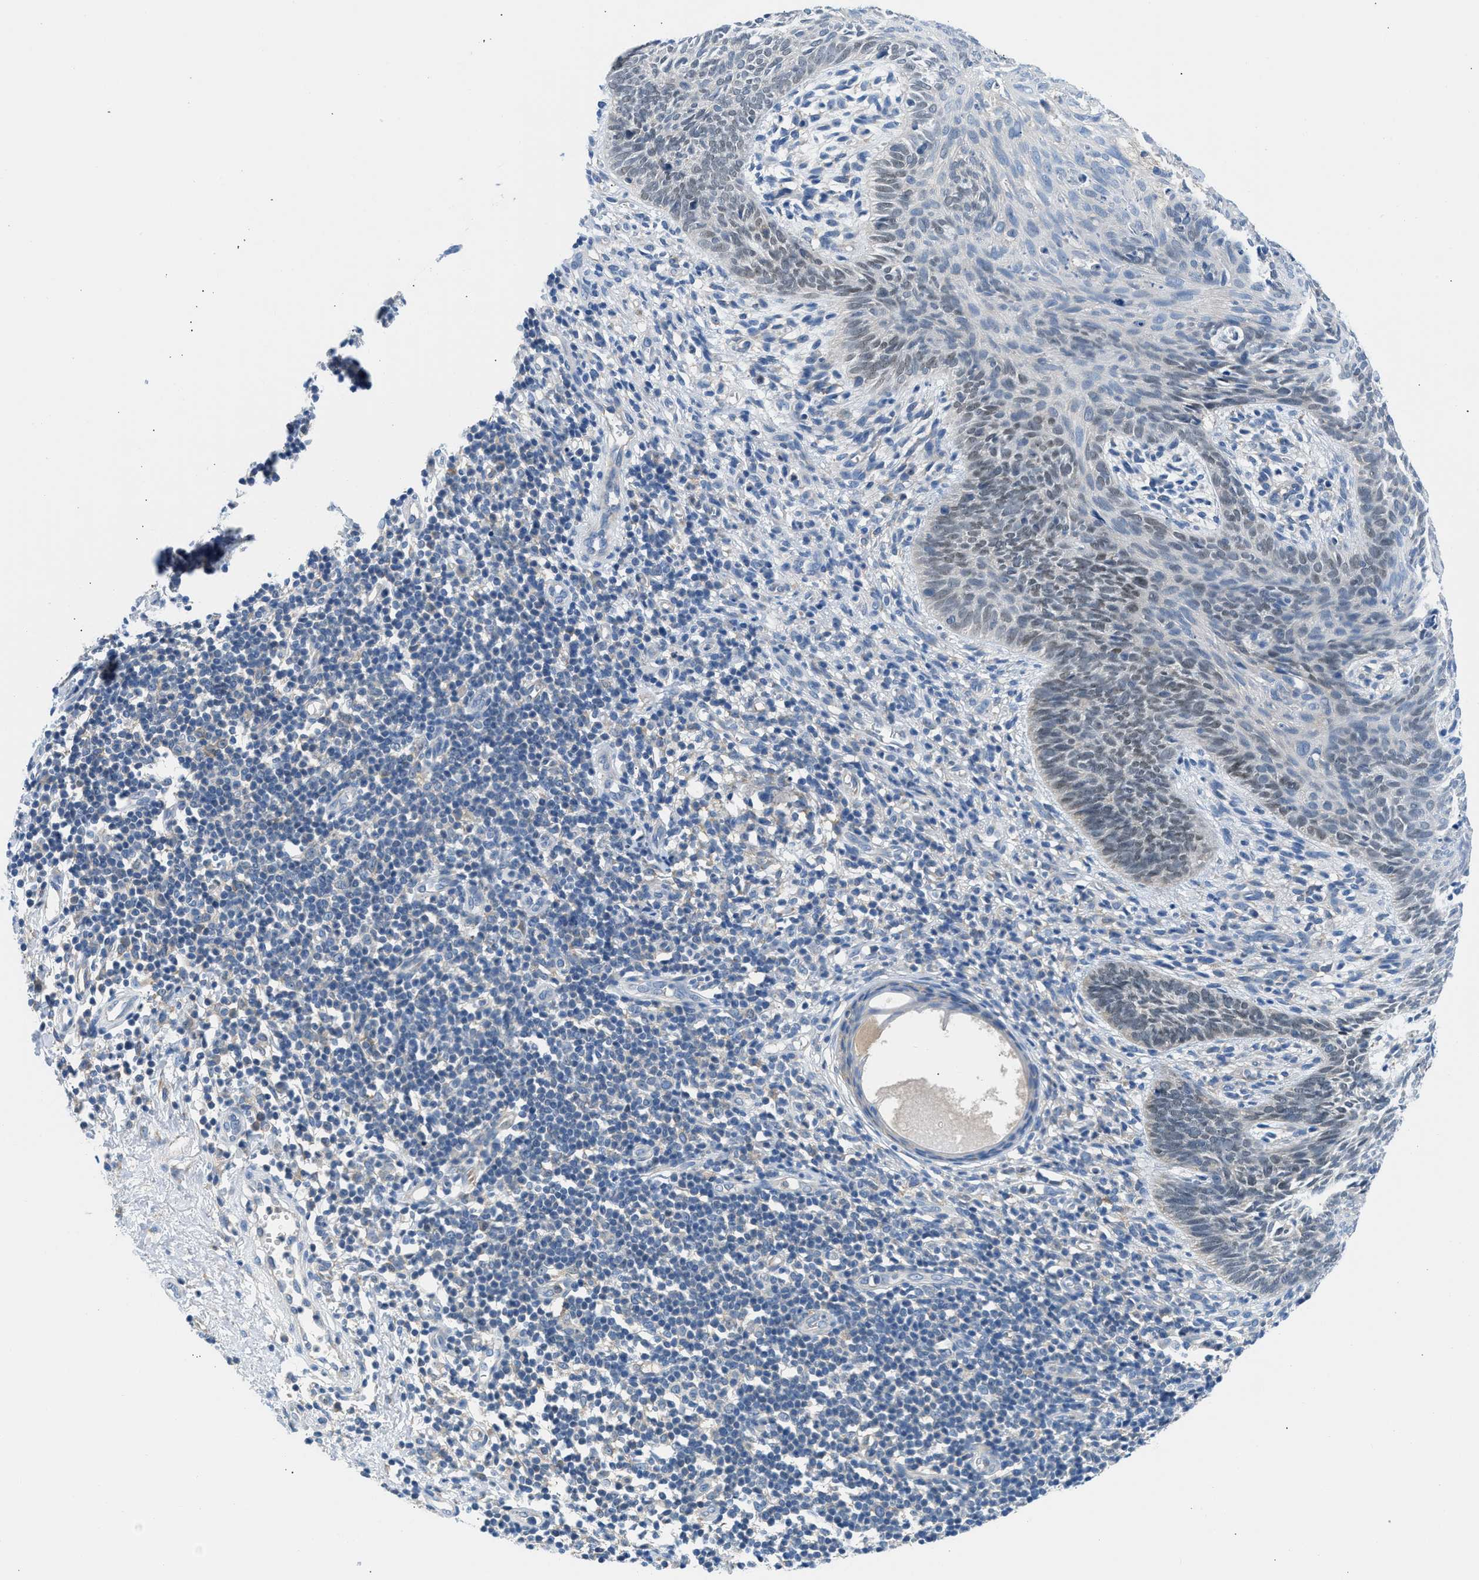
{"staining": {"intensity": "weak", "quantity": "<25%", "location": "nuclear"}, "tissue": "skin cancer", "cell_type": "Tumor cells", "image_type": "cancer", "snomed": [{"axis": "morphology", "description": "Basal cell carcinoma"}, {"axis": "topography", "description": "Skin"}], "caption": "Human skin basal cell carcinoma stained for a protein using IHC reveals no positivity in tumor cells.", "gene": "BNC2", "patient": {"sex": "male", "age": 60}}